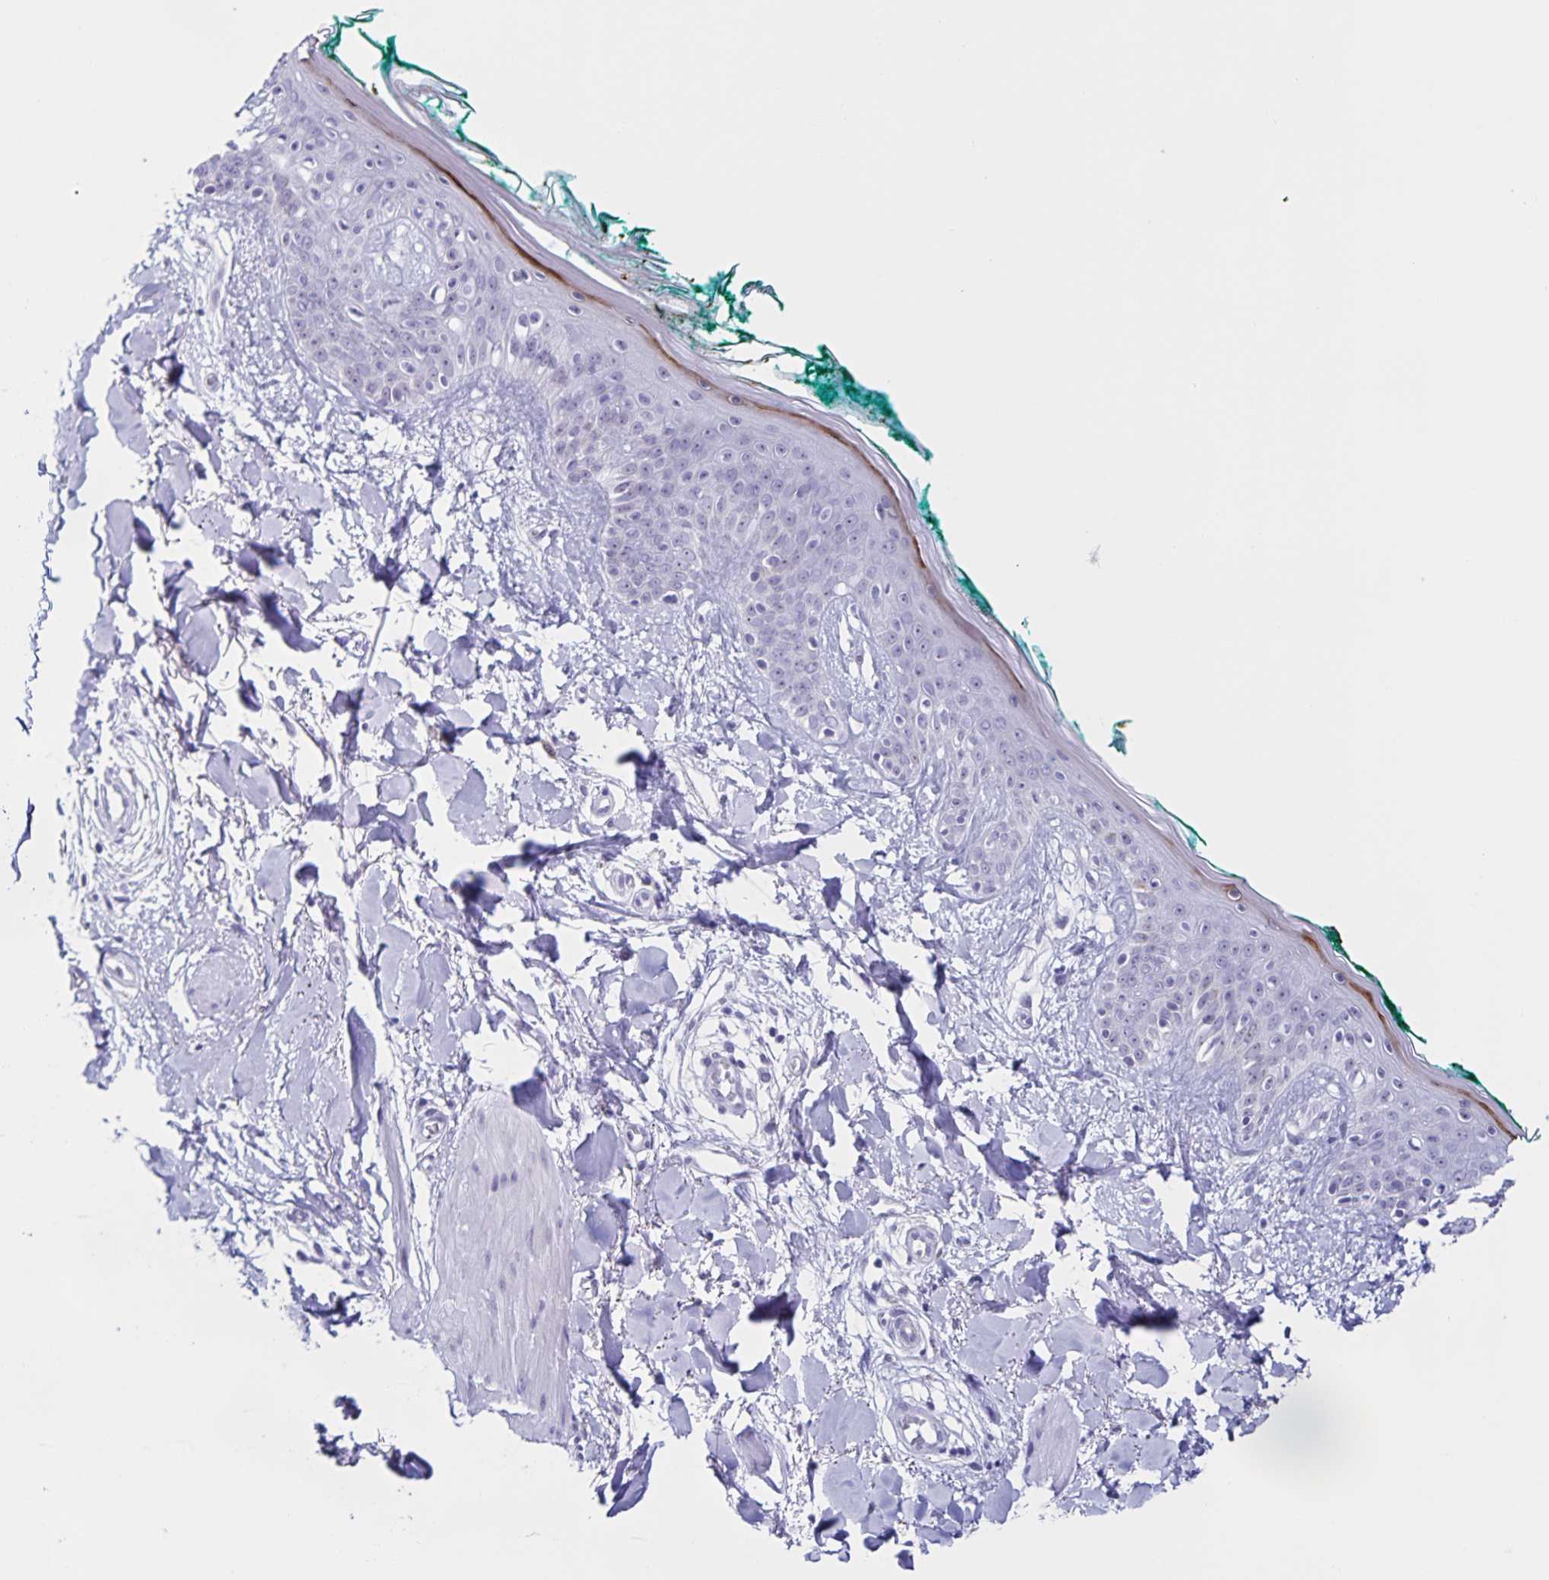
{"staining": {"intensity": "negative", "quantity": "none", "location": "none"}, "tissue": "skin", "cell_type": "Fibroblasts", "image_type": "normal", "snomed": [{"axis": "morphology", "description": "Normal tissue, NOS"}, {"axis": "topography", "description": "Skin"}], "caption": "The histopathology image demonstrates no significant staining in fibroblasts of skin.", "gene": "FAM170A", "patient": {"sex": "female", "age": 34}}